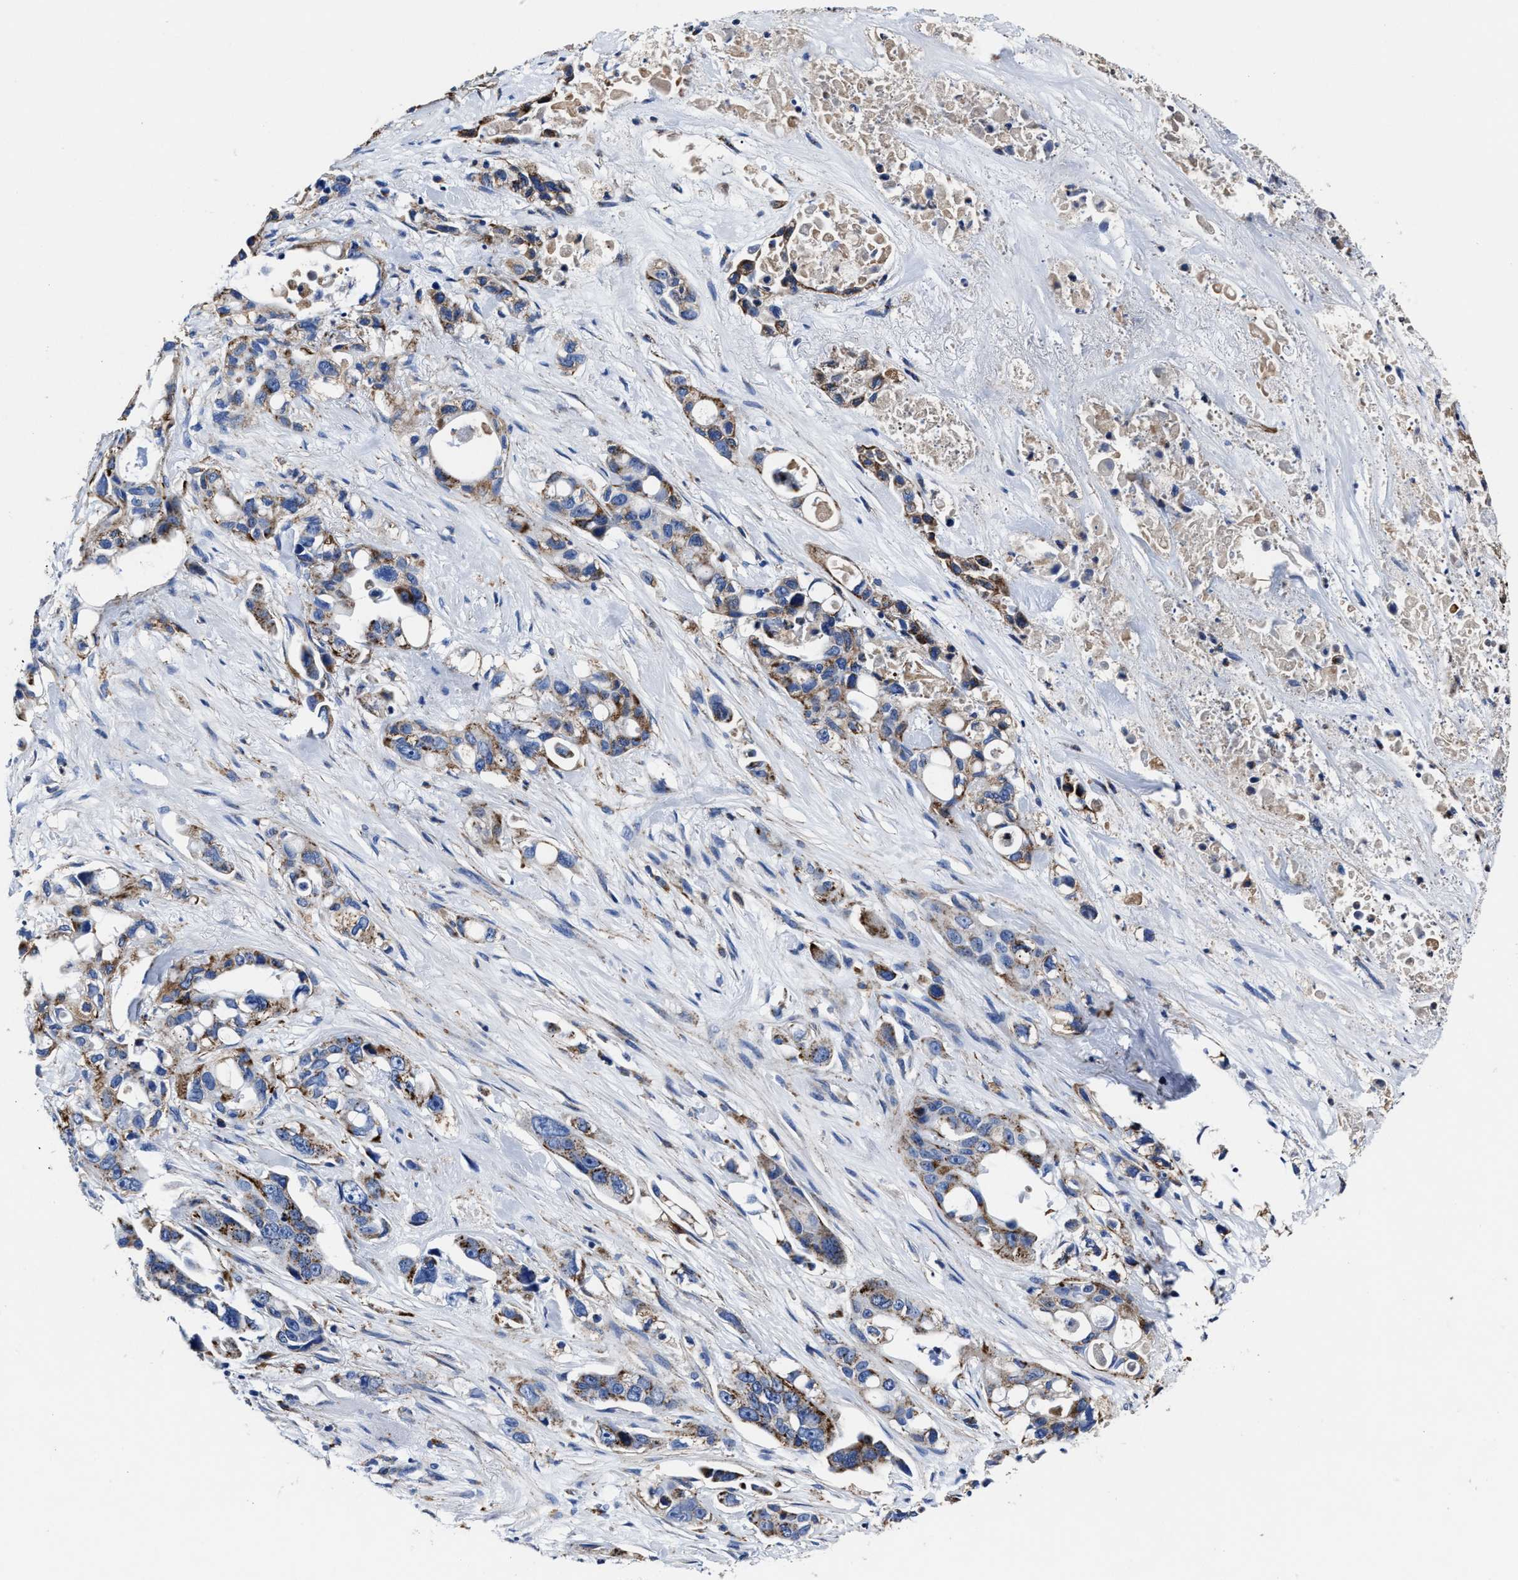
{"staining": {"intensity": "moderate", "quantity": ">75%", "location": "cytoplasmic/membranous"}, "tissue": "pancreatic cancer", "cell_type": "Tumor cells", "image_type": "cancer", "snomed": [{"axis": "morphology", "description": "Adenocarcinoma, NOS"}, {"axis": "topography", "description": "Pancreas"}], "caption": "Immunohistochemical staining of pancreatic adenocarcinoma shows moderate cytoplasmic/membranous protein expression in about >75% of tumor cells.", "gene": "LAMTOR4", "patient": {"sex": "male", "age": 53}}